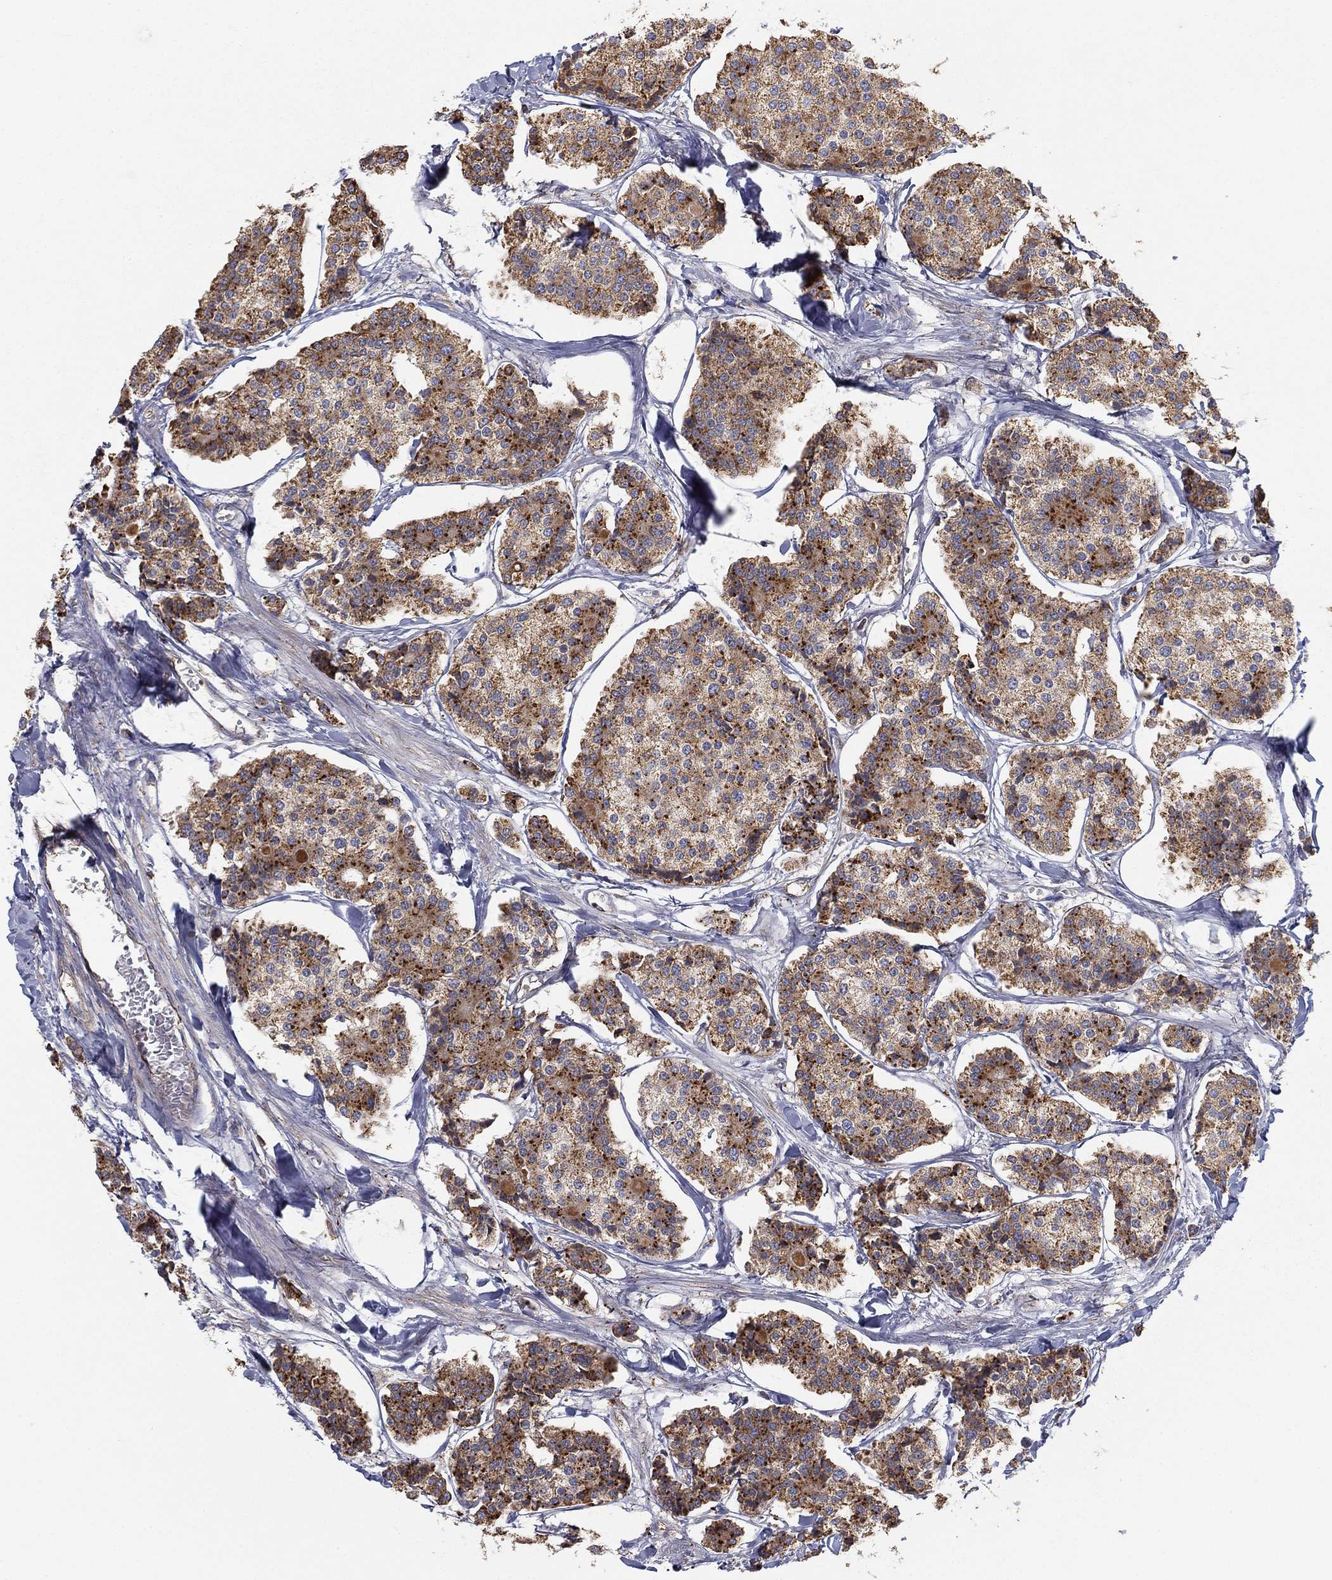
{"staining": {"intensity": "moderate", "quantity": "25%-75%", "location": "cytoplasmic/membranous"}, "tissue": "carcinoid", "cell_type": "Tumor cells", "image_type": "cancer", "snomed": [{"axis": "morphology", "description": "Carcinoid, malignant, NOS"}, {"axis": "topography", "description": "Small intestine"}], "caption": "This is a micrograph of IHC staining of malignant carcinoid, which shows moderate staining in the cytoplasmic/membranous of tumor cells.", "gene": "CYB5B", "patient": {"sex": "female", "age": 65}}